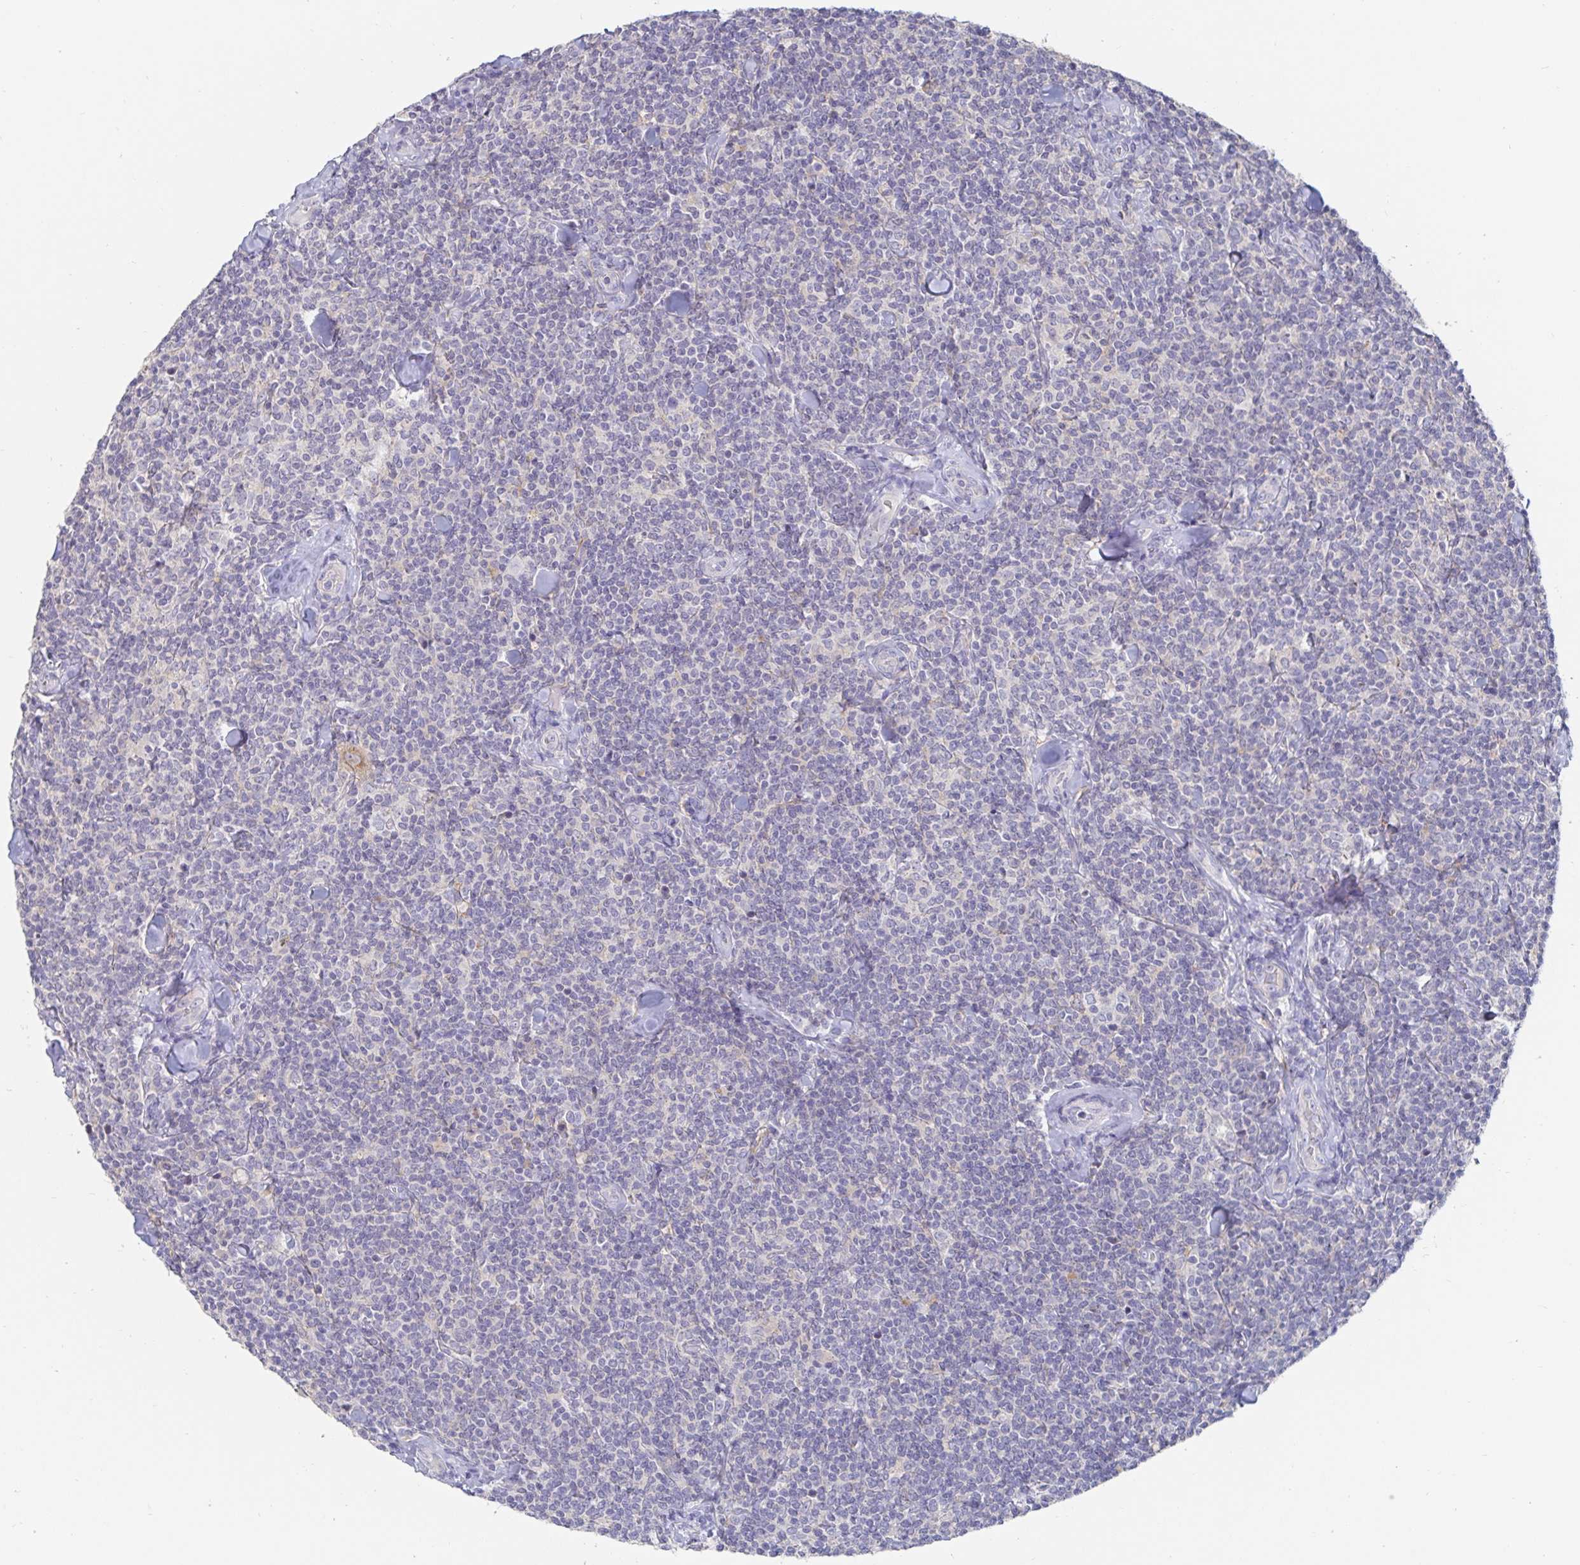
{"staining": {"intensity": "negative", "quantity": "none", "location": "none"}, "tissue": "lymphoma", "cell_type": "Tumor cells", "image_type": "cancer", "snomed": [{"axis": "morphology", "description": "Malignant lymphoma, non-Hodgkin's type, Low grade"}, {"axis": "topography", "description": "Lymph node"}], "caption": "Tumor cells show no significant expression in low-grade malignant lymphoma, non-Hodgkin's type. The staining was performed using DAB (3,3'-diaminobenzidine) to visualize the protein expression in brown, while the nuclei were stained in blue with hematoxylin (Magnification: 20x).", "gene": "SPPL3", "patient": {"sex": "female", "age": 56}}